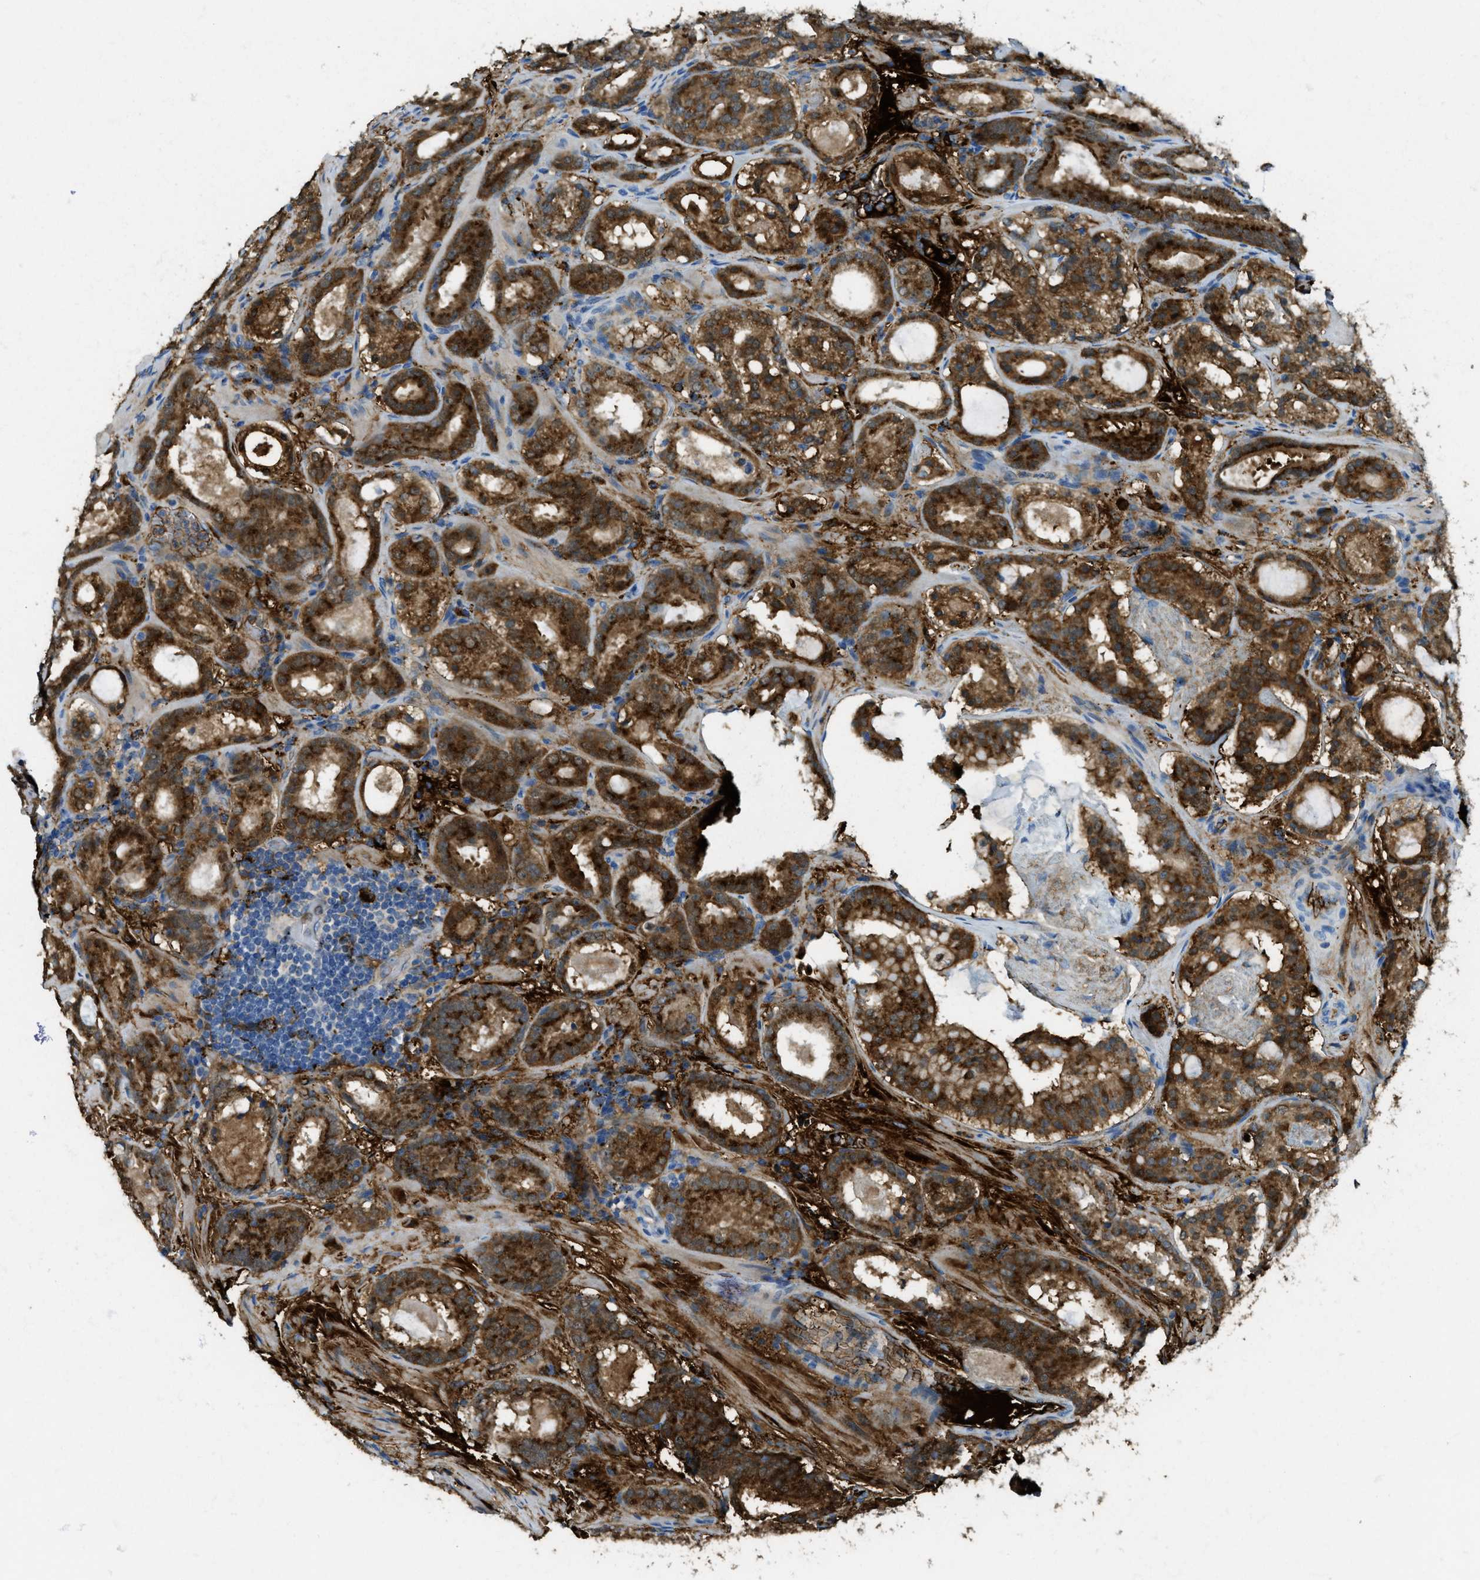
{"staining": {"intensity": "strong", "quantity": ">75%", "location": "cytoplasmic/membranous"}, "tissue": "prostate cancer", "cell_type": "Tumor cells", "image_type": "cancer", "snomed": [{"axis": "morphology", "description": "Adenocarcinoma, Low grade"}, {"axis": "topography", "description": "Prostate"}], "caption": "Strong cytoplasmic/membranous staining is identified in about >75% of tumor cells in prostate cancer. Nuclei are stained in blue.", "gene": "TRIM59", "patient": {"sex": "male", "age": 69}}